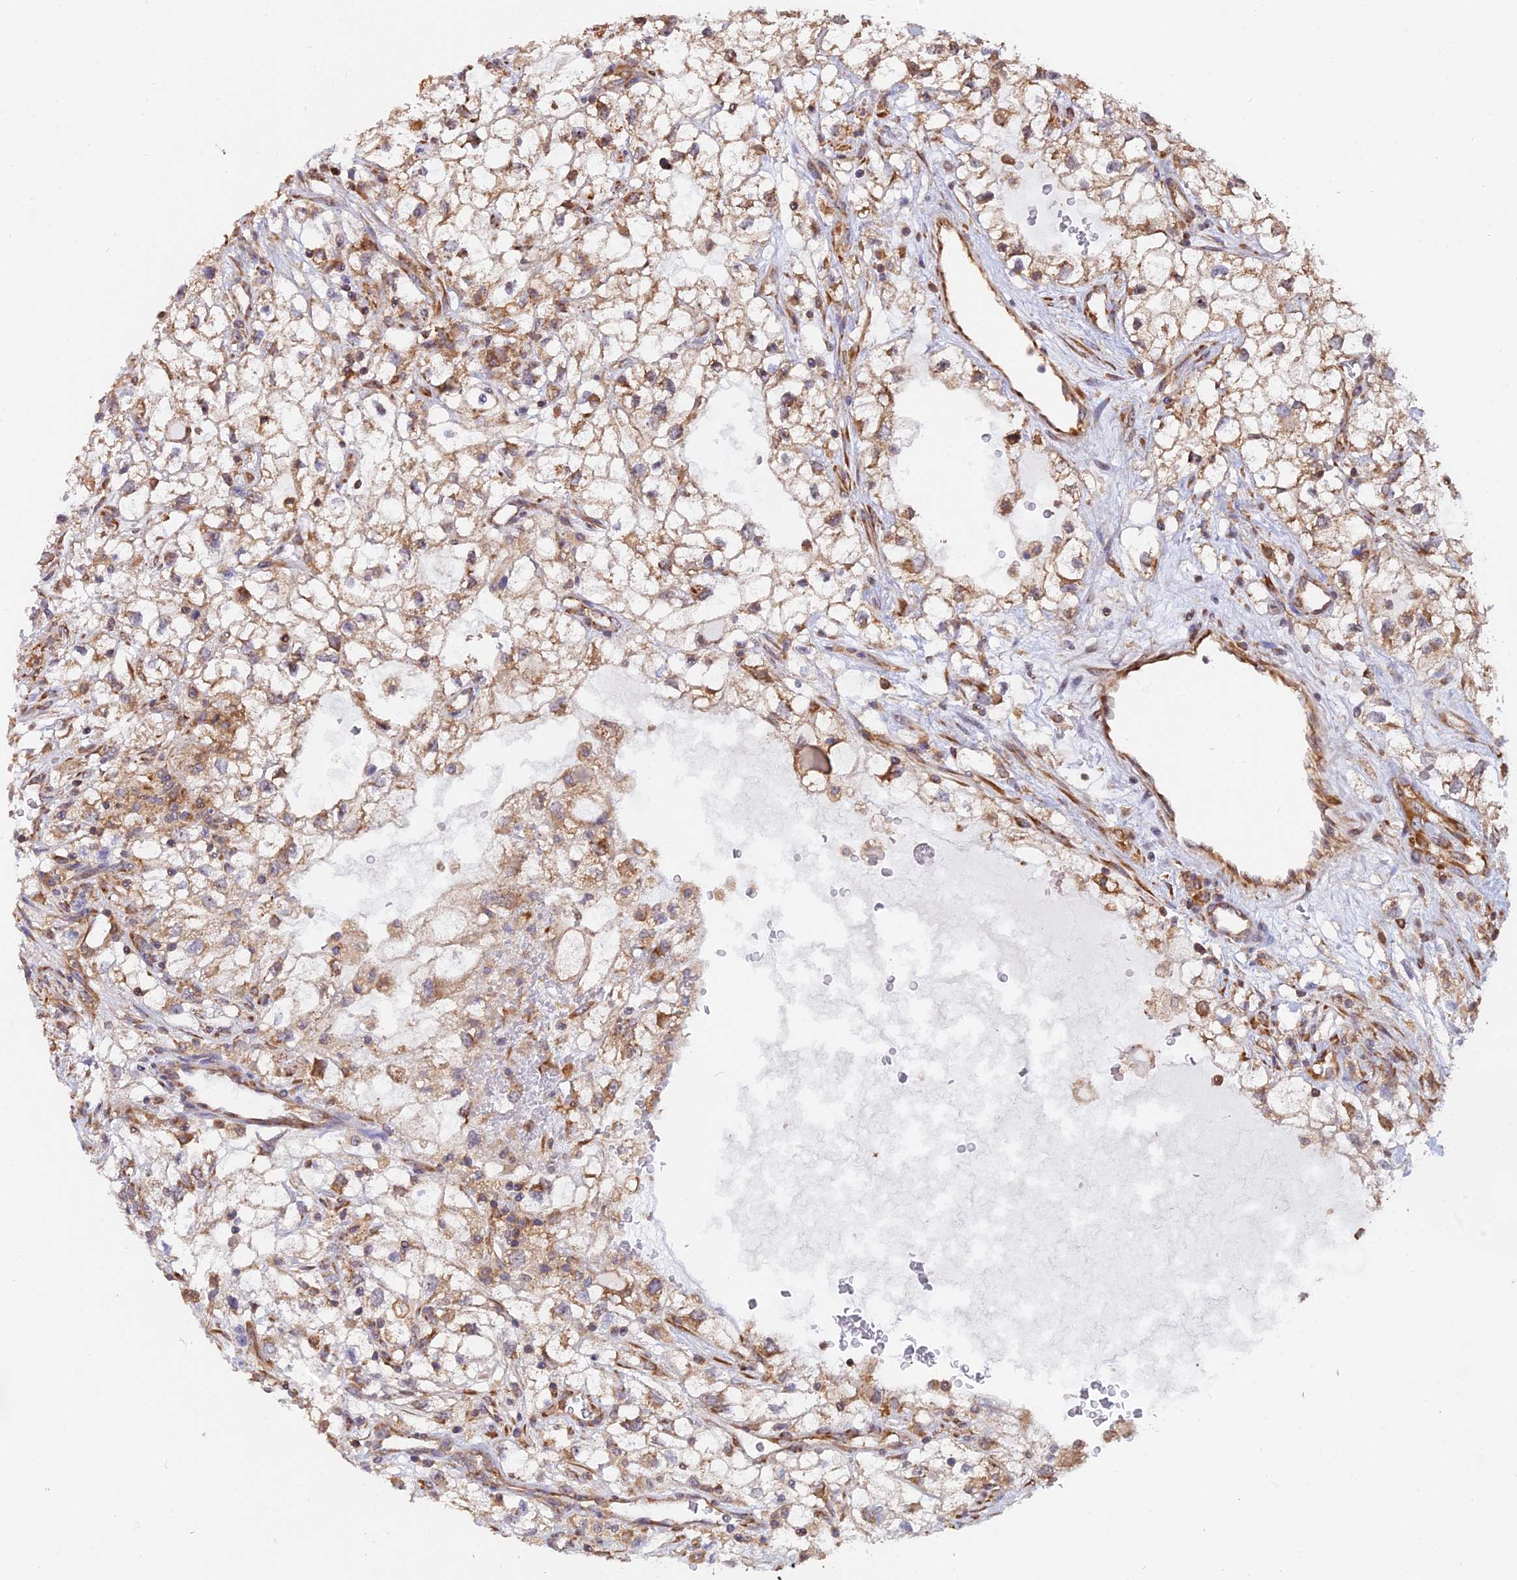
{"staining": {"intensity": "moderate", "quantity": ">75%", "location": "cytoplasmic/membranous"}, "tissue": "renal cancer", "cell_type": "Tumor cells", "image_type": "cancer", "snomed": [{"axis": "morphology", "description": "Adenocarcinoma, NOS"}, {"axis": "topography", "description": "Kidney"}], "caption": "Adenocarcinoma (renal) stained with a protein marker displays moderate staining in tumor cells.", "gene": "RPL26", "patient": {"sex": "male", "age": 59}}